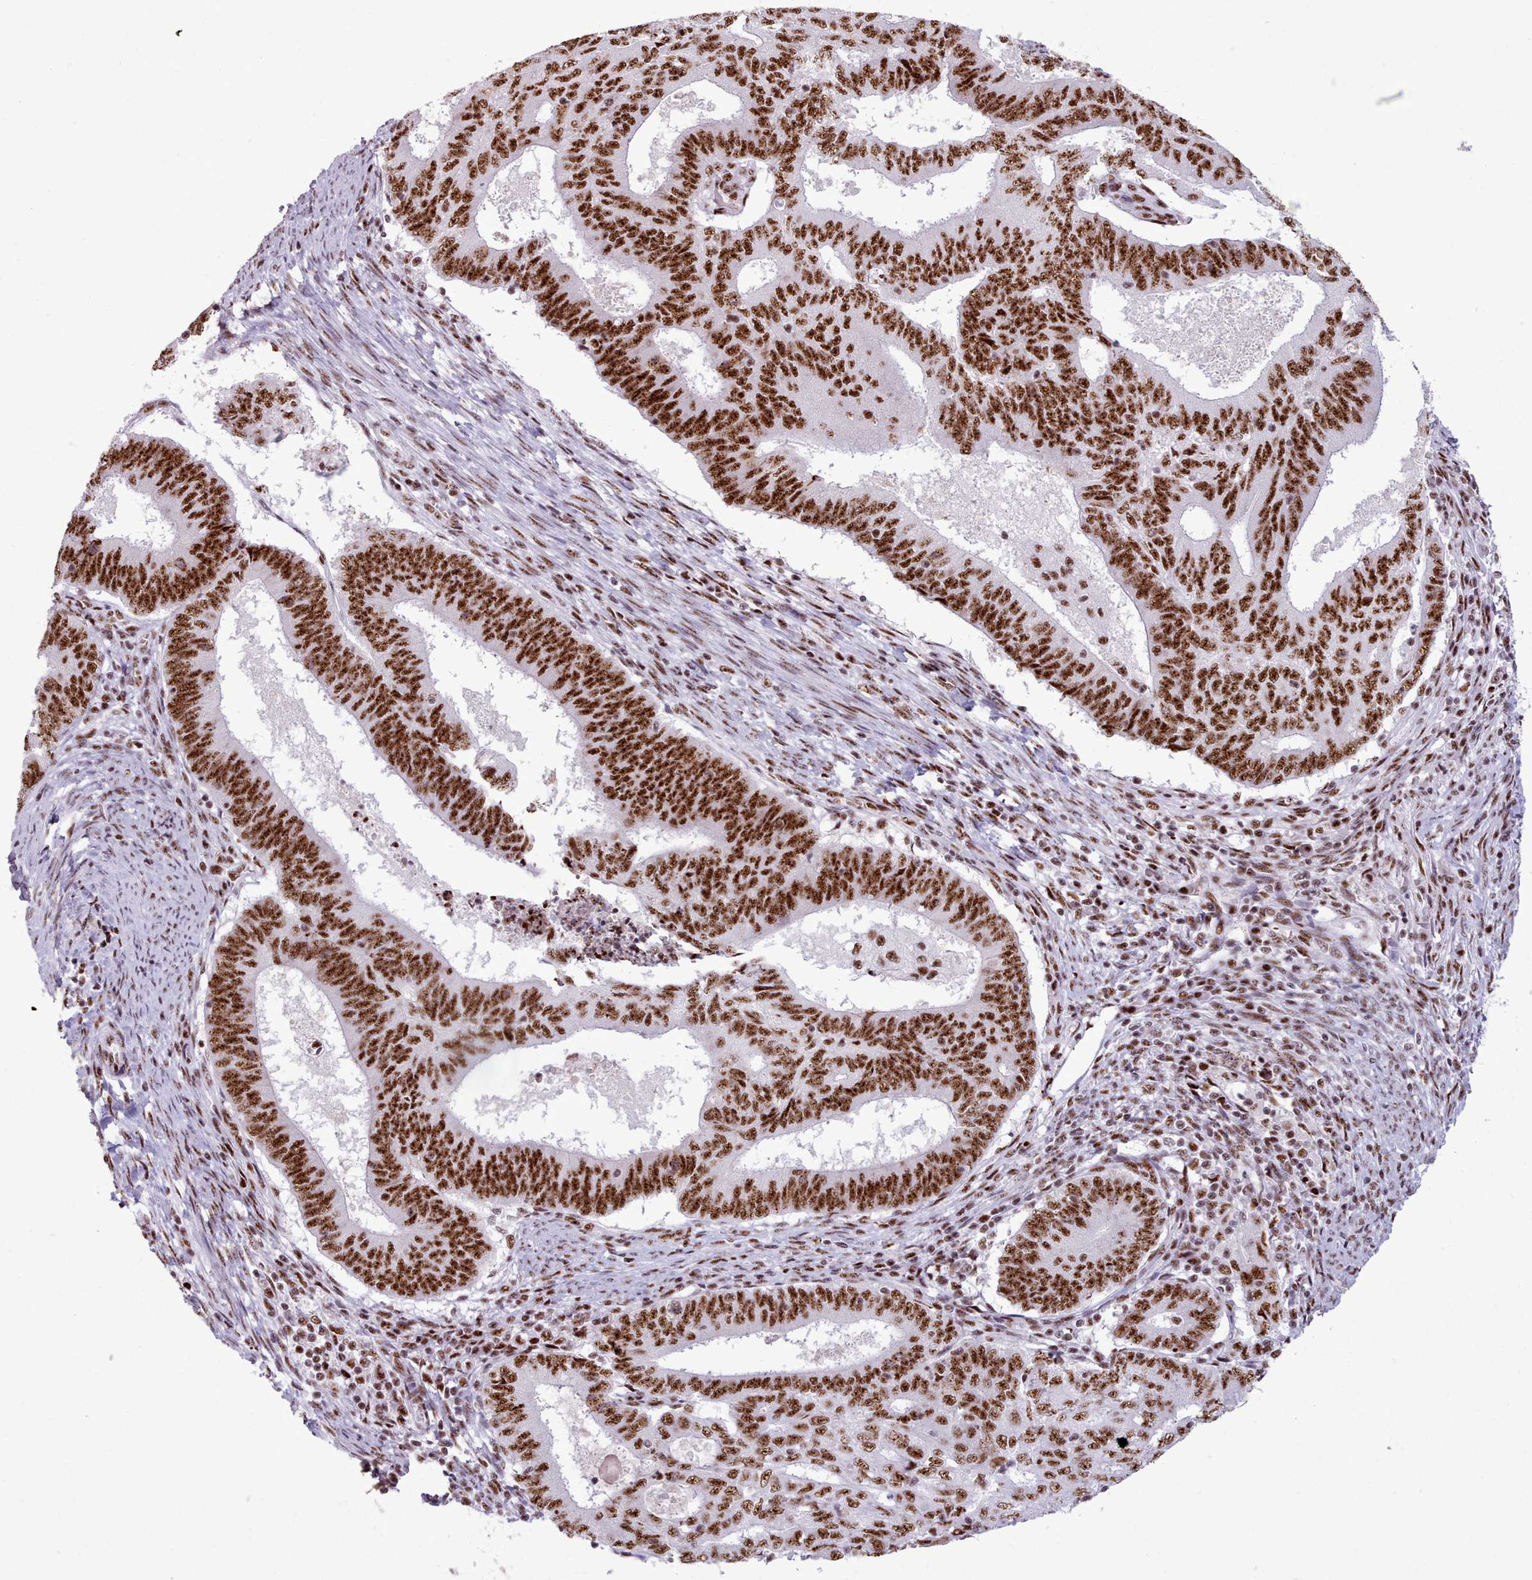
{"staining": {"intensity": "strong", "quantity": ">75%", "location": "nuclear"}, "tissue": "endometrial cancer", "cell_type": "Tumor cells", "image_type": "cancer", "snomed": [{"axis": "morphology", "description": "Adenocarcinoma, NOS"}, {"axis": "topography", "description": "Endometrium"}], "caption": "Endometrial adenocarcinoma stained for a protein (brown) exhibits strong nuclear positive staining in about >75% of tumor cells.", "gene": "TMEM35B", "patient": {"sex": "female", "age": 70}}